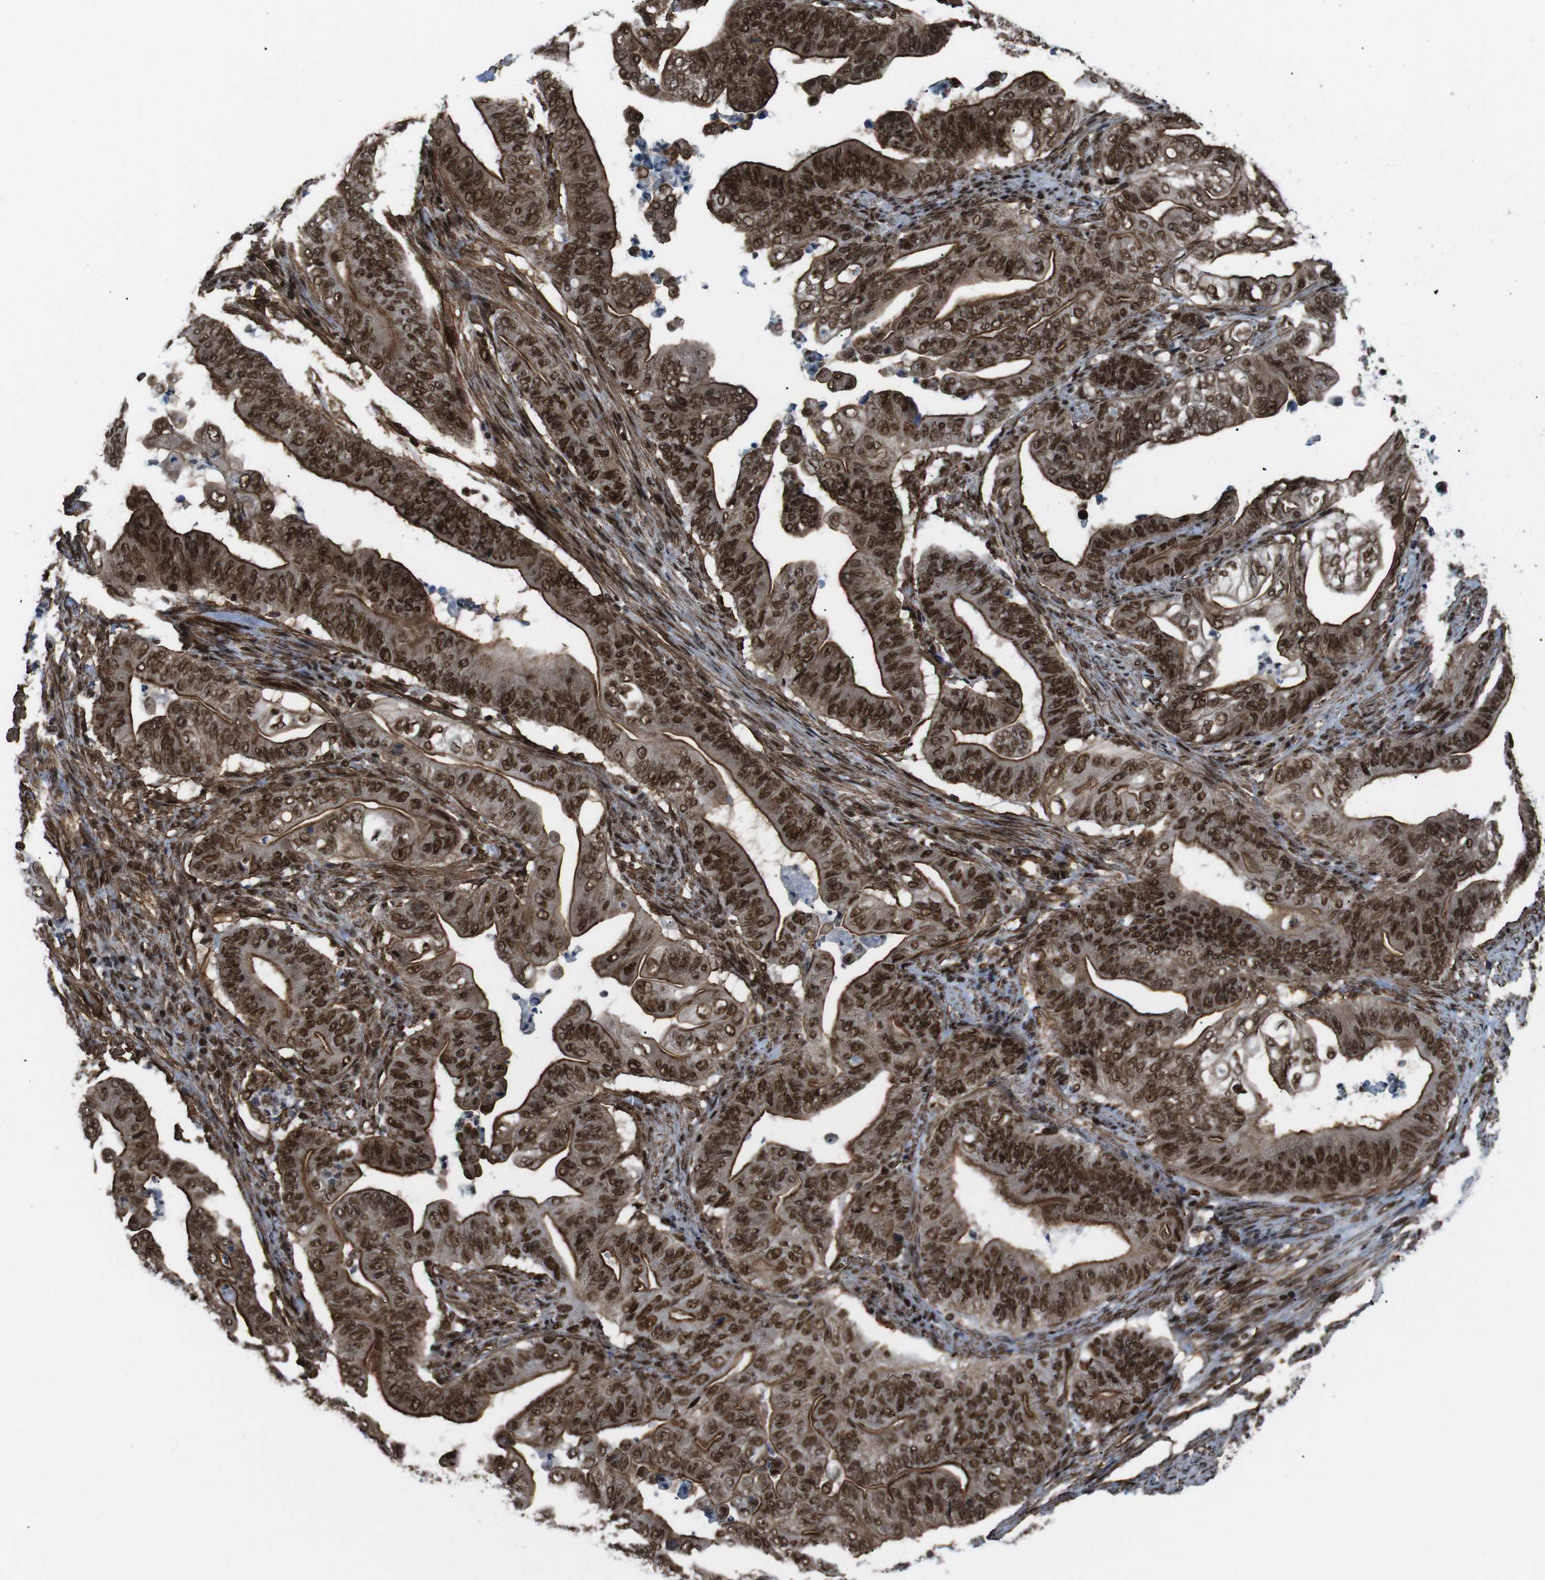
{"staining": {"intensity": "strong", "quantity": ">75%", "location": "cytoplasmic/membranous,nuclear"}, "tissue": "stomach cancer", "cell_type": "Tumor cells", "image_type": "cancer", "snomed": [{"axis": "morphology", "description": "Adenocarcinoma, NOS"}, {"axis": "topography", "description": "Stomach"}], "caption": "A high amount of strong cytoplasmic/membranous and nuclear positivity is identified in approximately >75% of tumor cells in stomach cancer (adenocarcinoma) tissue.", "gene": "HNRNPU", "patient": {"sex": "female", "age": 73}}